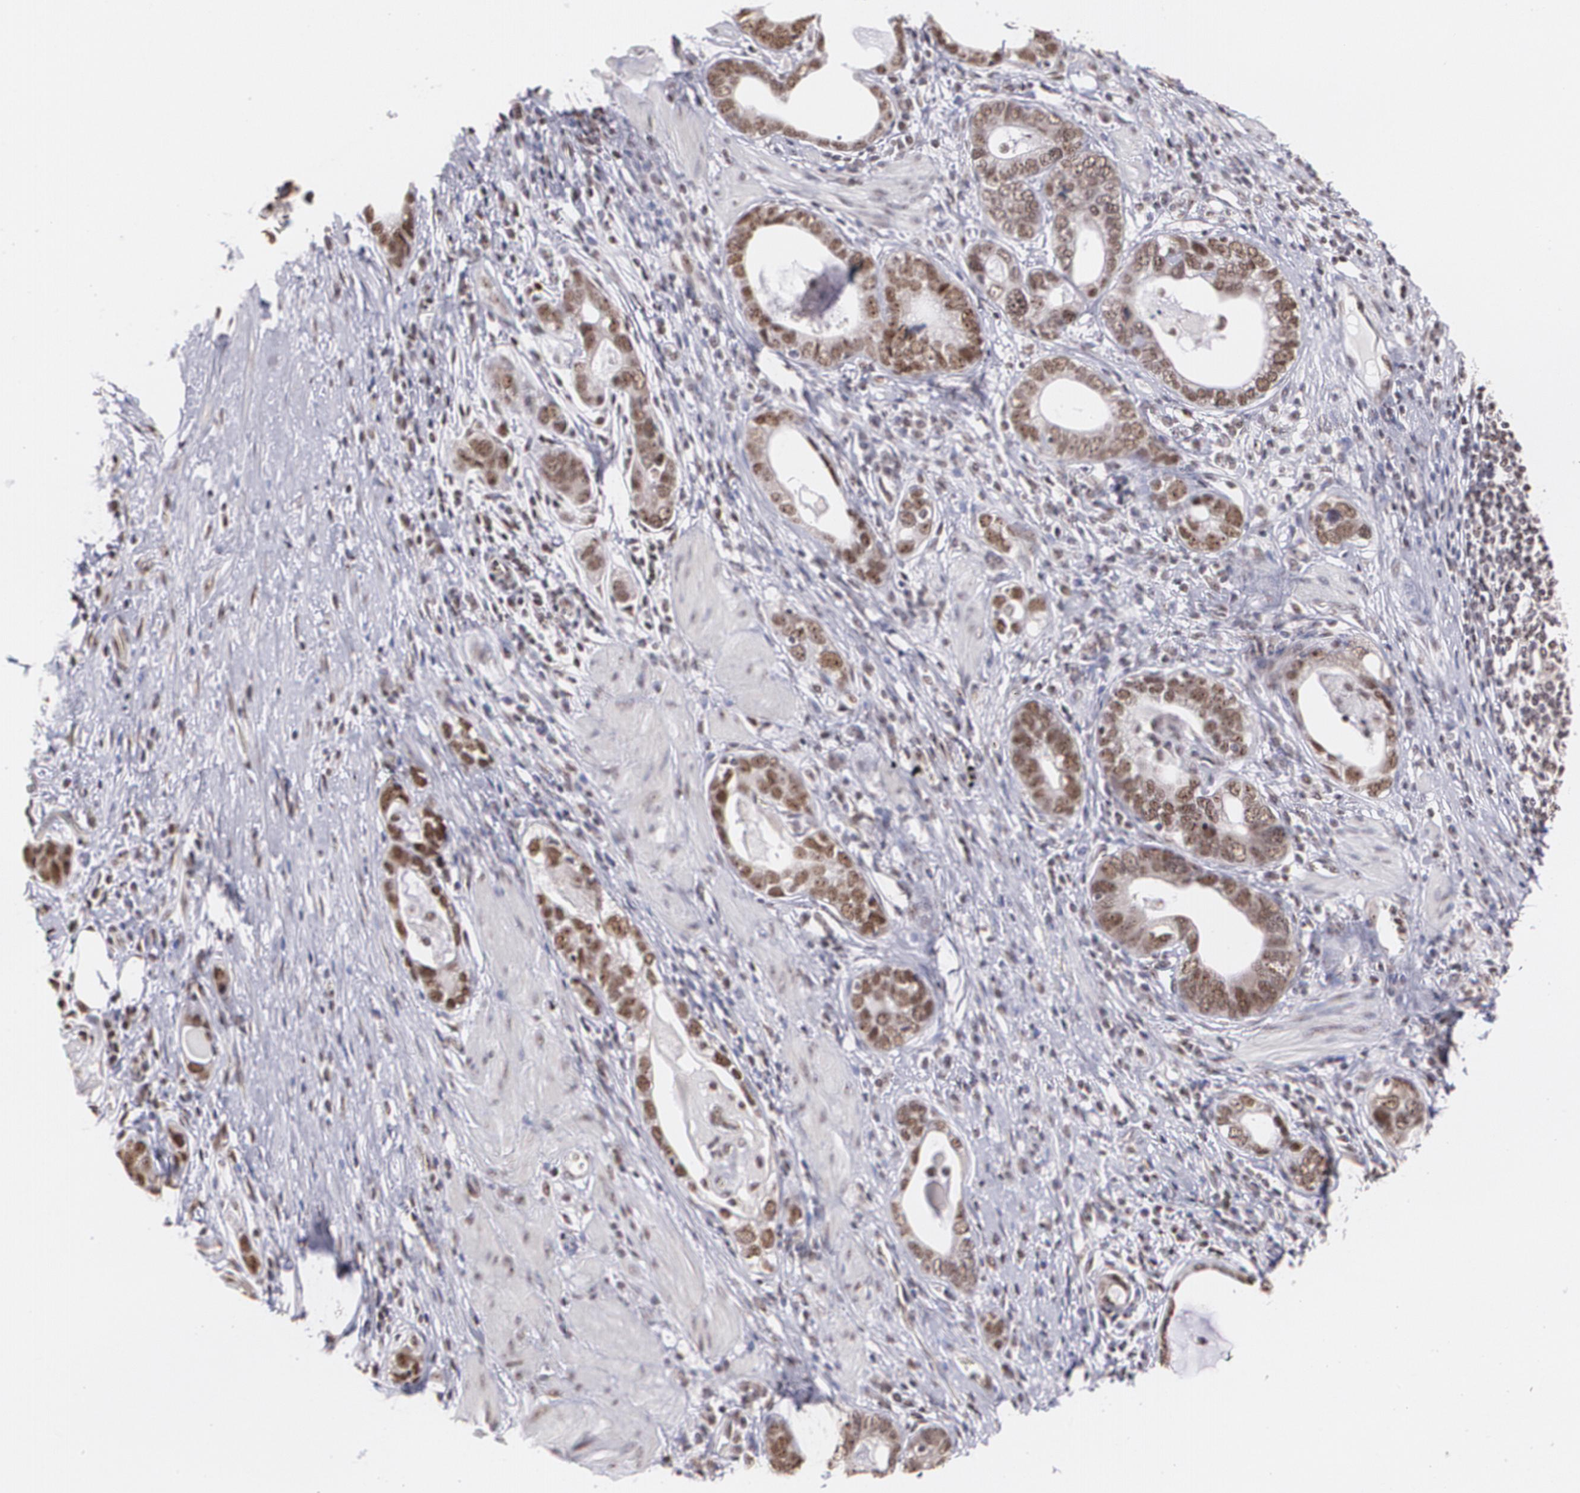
{"staining": {"intensity": "strong", "quantity": ">75%", "location": "cytoplasmic/membranous,nuclear"}, "tissue": "stomach cancer", "cell_type": "Tumor cells", "image_type": "cancer", "snomed": [{"axis": "morphology", "description": "Adenocarcinoma, NOS"}, {"axis": "topography", "description": "Stomach, lower"}], "caption": "An IHC histopathology image of tumor tissue is shown. Protein staining in brown labels strong cytoplasmic/membranous and nuclear positivity in stomach cancer (adenocarcinoma) within tumor cells.", "gene": "C6orf15", "patient": {"sex": "female", "age": 93}}